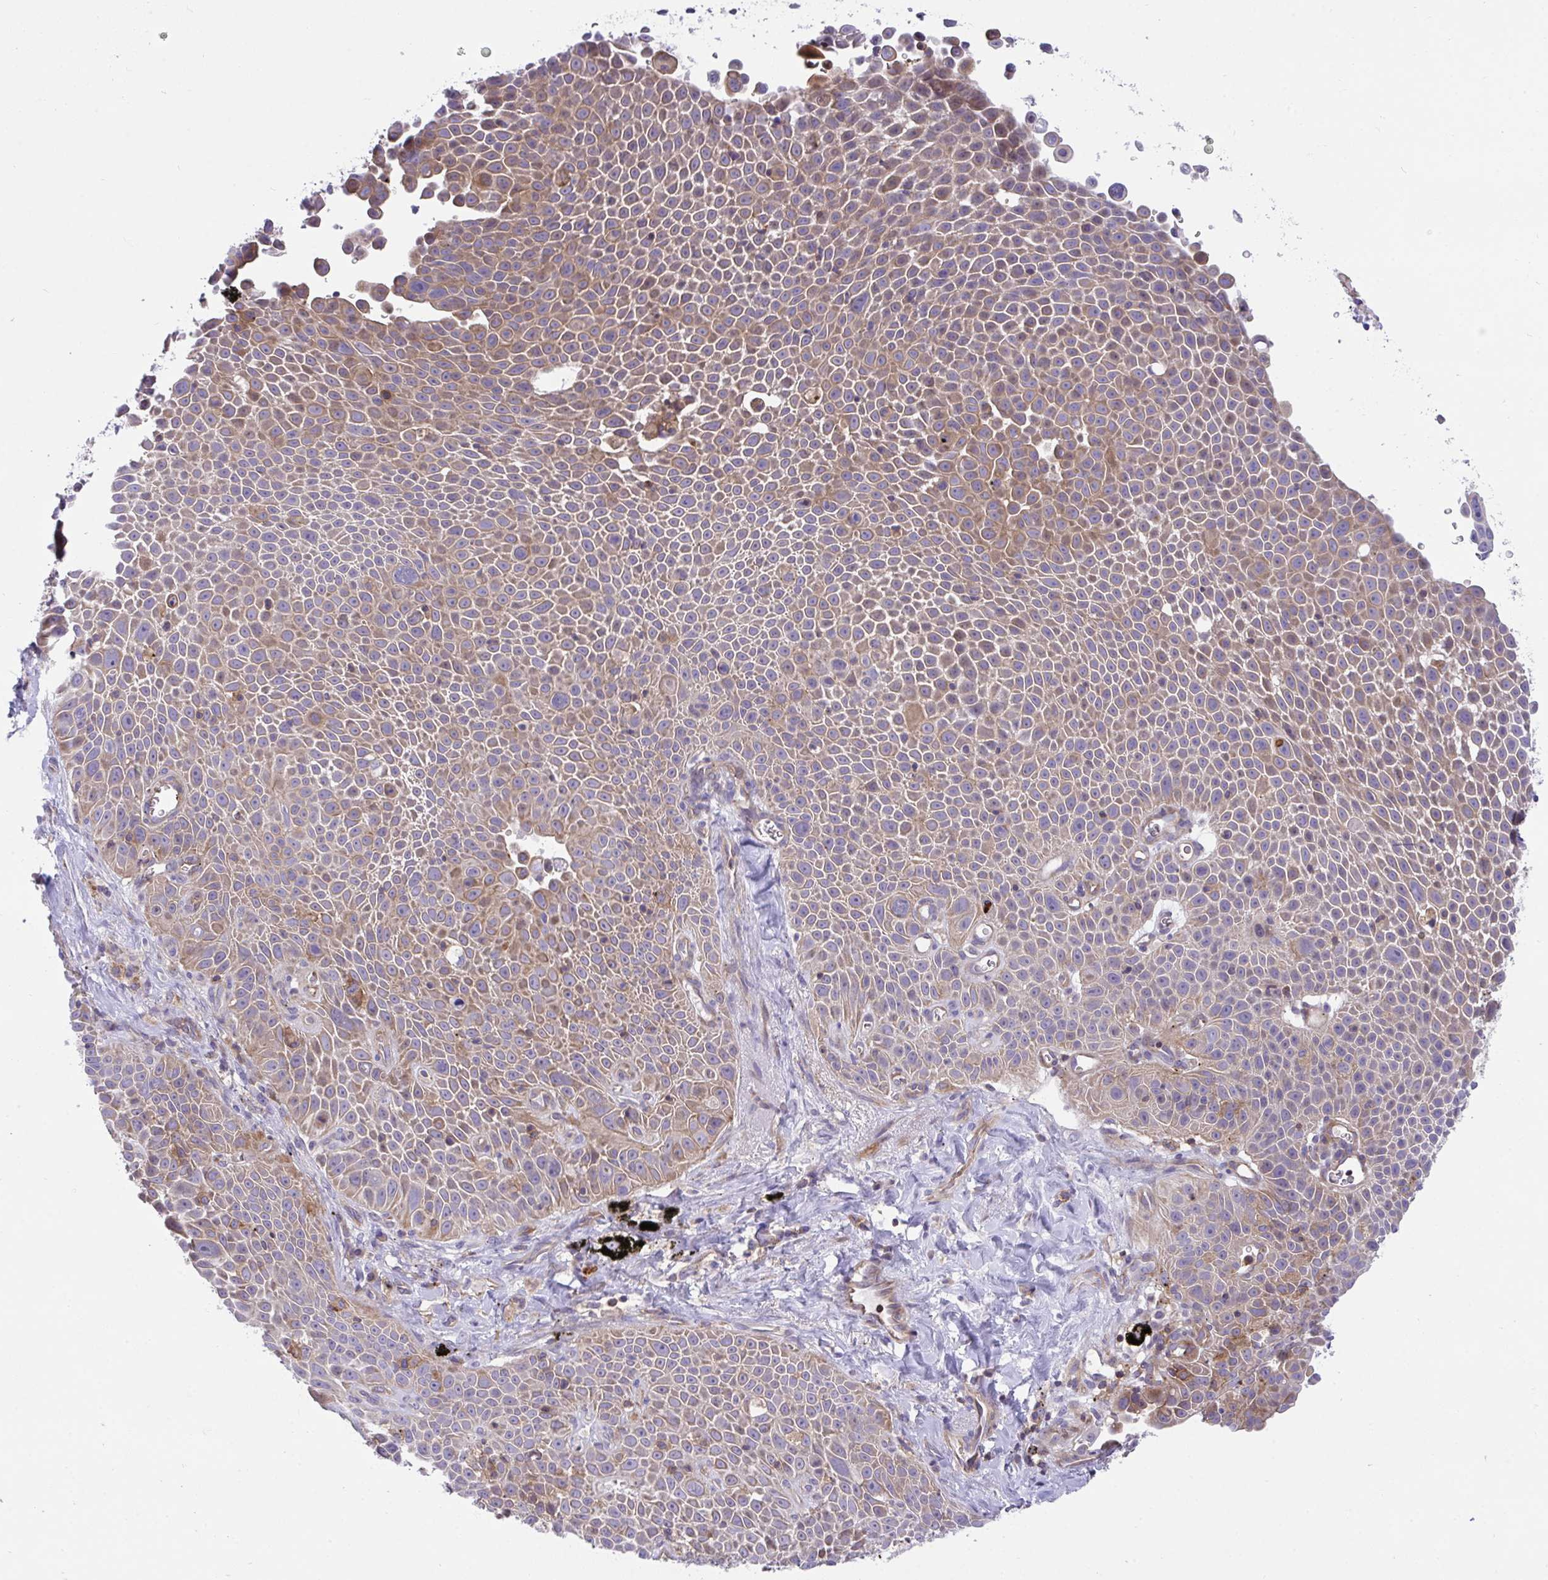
{"staining": {"intensity": "moderate", "quantity": ">75%", "location": "cytoplasmic/membranous"}, "tissue": "lung cancer", "cell_type": "Tumor cells", "image_type": "cancer", "snomed": [{"axis": "morphology", "description": "Squamous cell carcinoma, NOS"}, {"axis": "morphology", "description": "Squamous cell carcinoma, metastatic, NOS"}, {"axis": "topography", "description": "Lymph node"}, {"axis": "topography", "description": "Lung"}], "caption": "Brown immunohistochemical staining in lung cancer shows moderate cytoplasmic/membranous expression in about >75% of tumor cells.", "gene": "PPIH", "patient": {"sex": "female", "age": 62}}